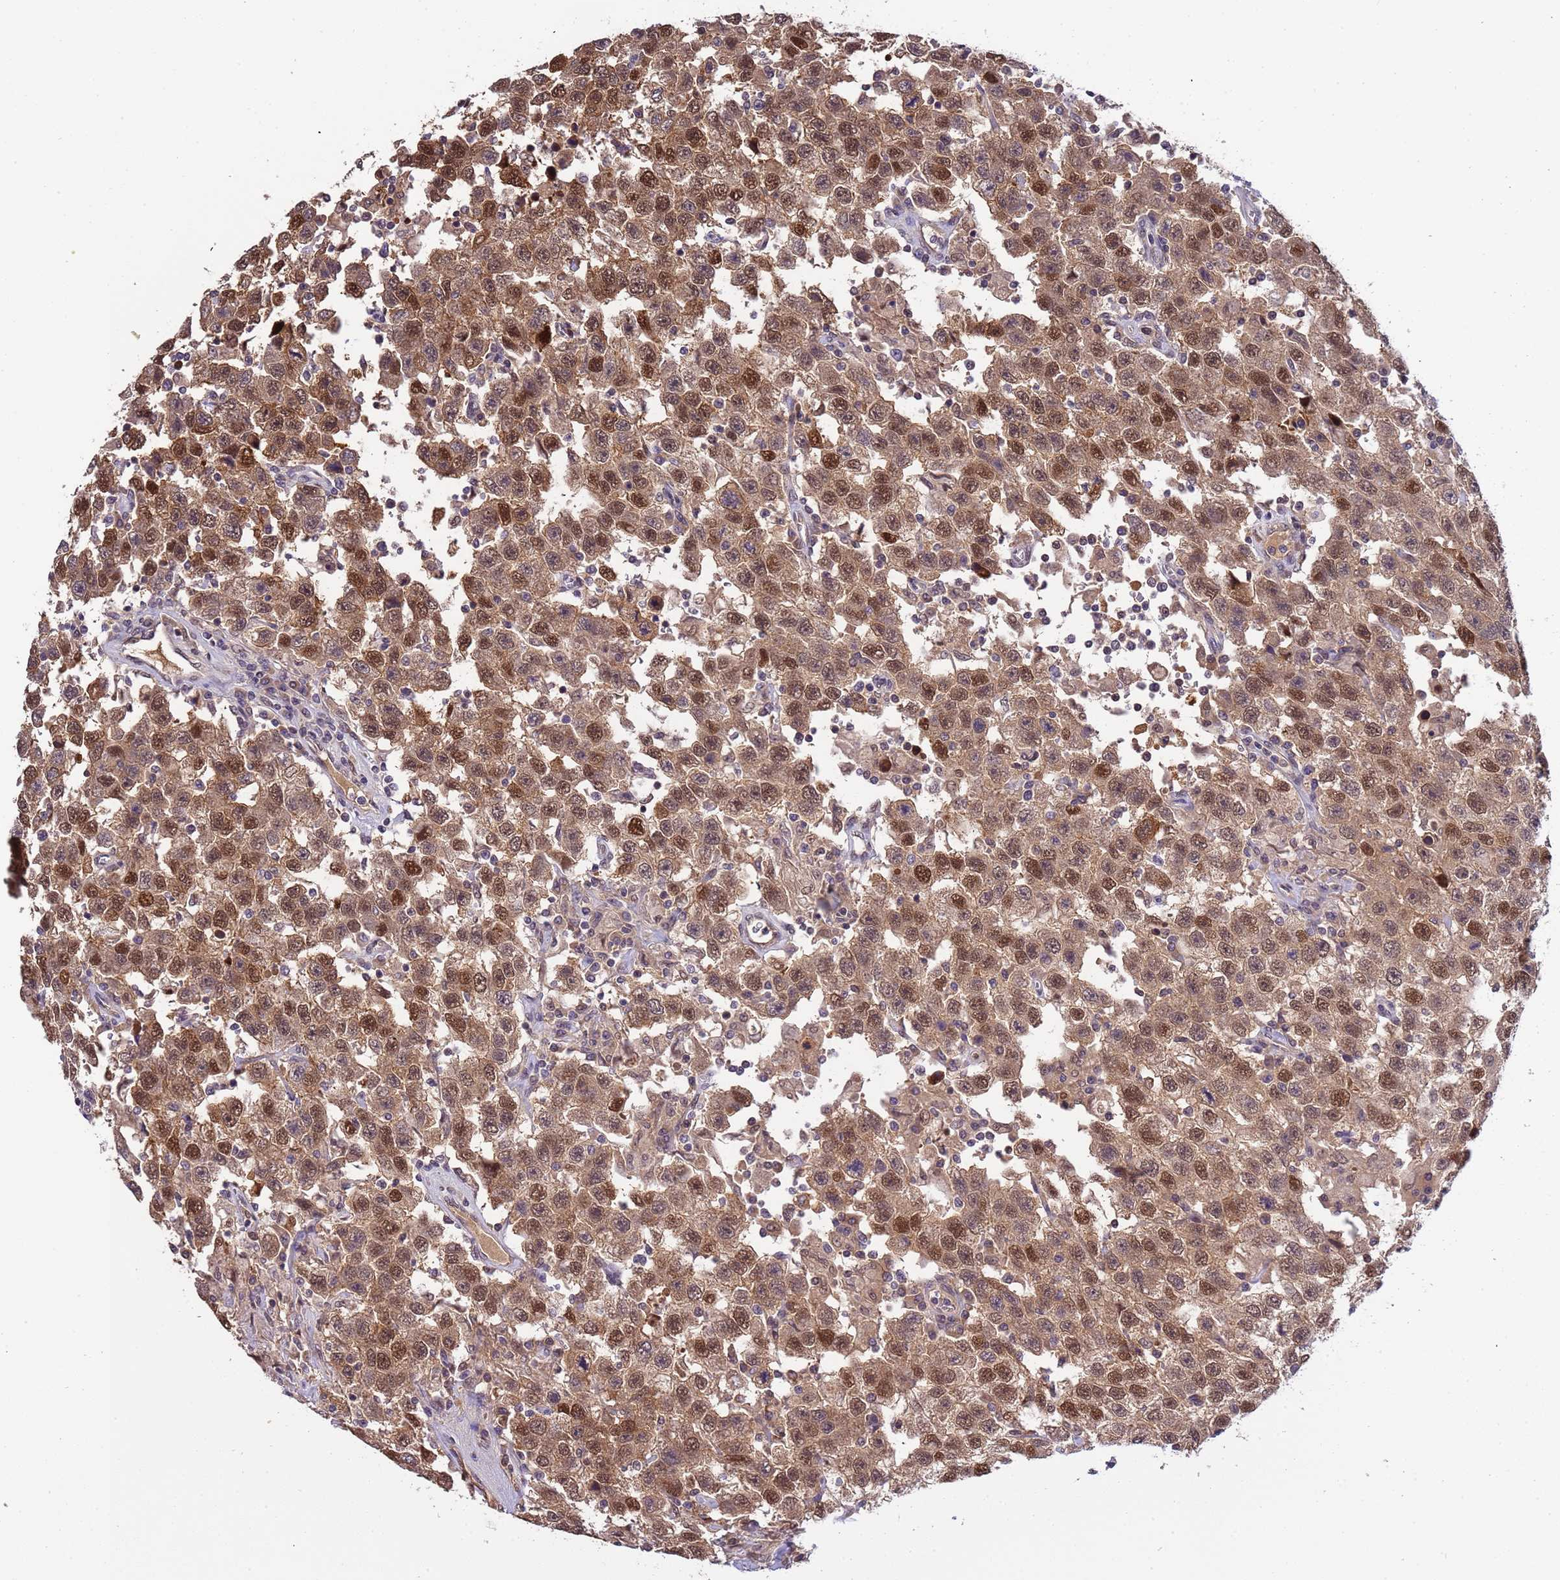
{"staining": {"intensity": "moderate", "quantity": ">75%", "location": "cytoplasmic/membranous,nuclear"}, "tissue": "testis cancer", "cell_type": "Tumor cells", "image_type": "cancer", "snomed": [{"axis": "morphology", "description": "Seminoma, NOS"}, {"axis": "topography", "description": "Testis"}], "caption": "The immunohistochemical stain labels moderate cytoplasmic/membranous and nuclear expression in tumor cells of testis cancer tissue.", "gene": "ZBTB5", "patient": {"sex": "male", "age": 41}}